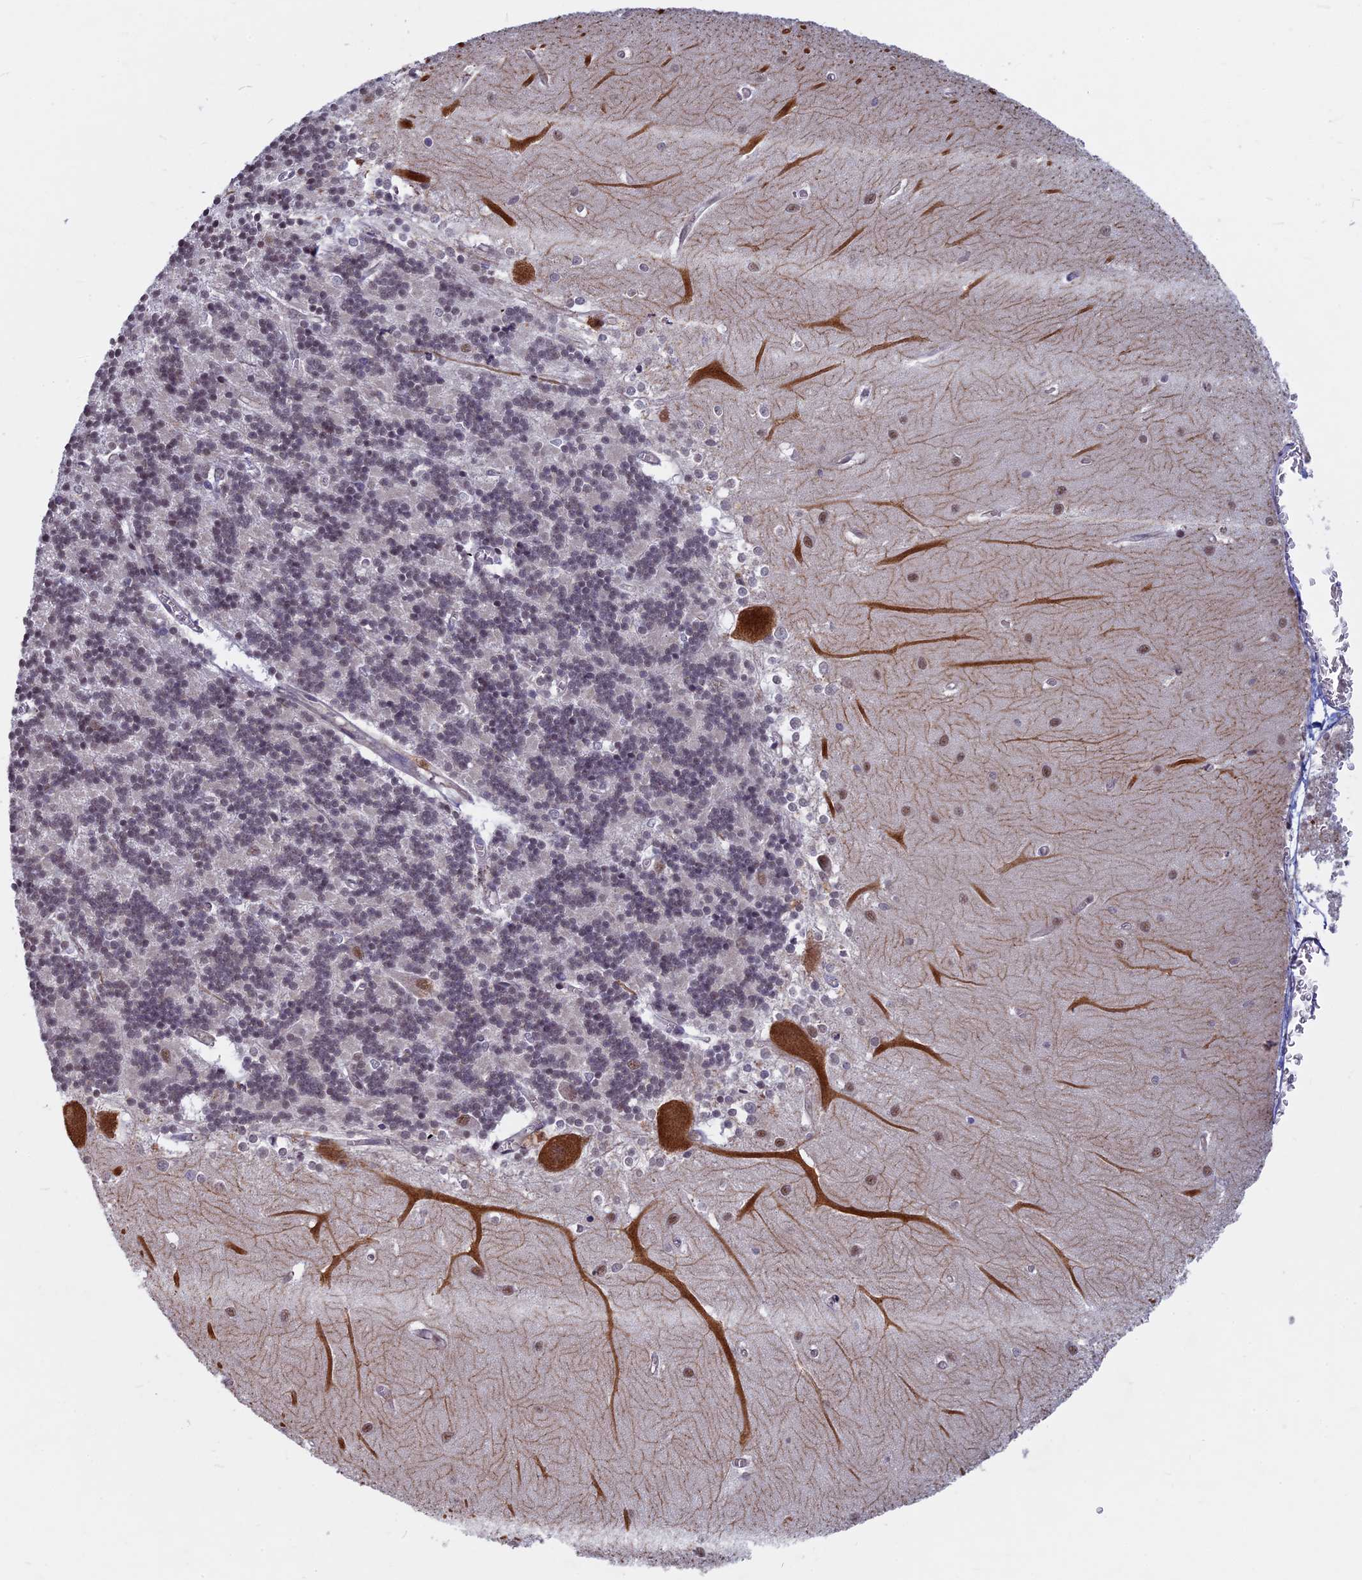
{"staining": {"intensity": "moderate", "quantity": "25%-75%", "location": "nuclear"}, "tissue": "cerebellum", "cell_type": "Cells in granular layer", "image_type": "normal", "snomed": [{"axis": "morphology", "description": "Normal tissue, NOS"}, {"axis": "topography", "description": "Cerebellum"}], "caption": "The immunohistochemical stain labels moderate nuclear expression in cells in granular layer of benign cerebellum. (Brightfield microscopy of DAB IHC at high magnification).", "gene": "SPIRE1", "patient": {"sex": "male", "age": 37}}